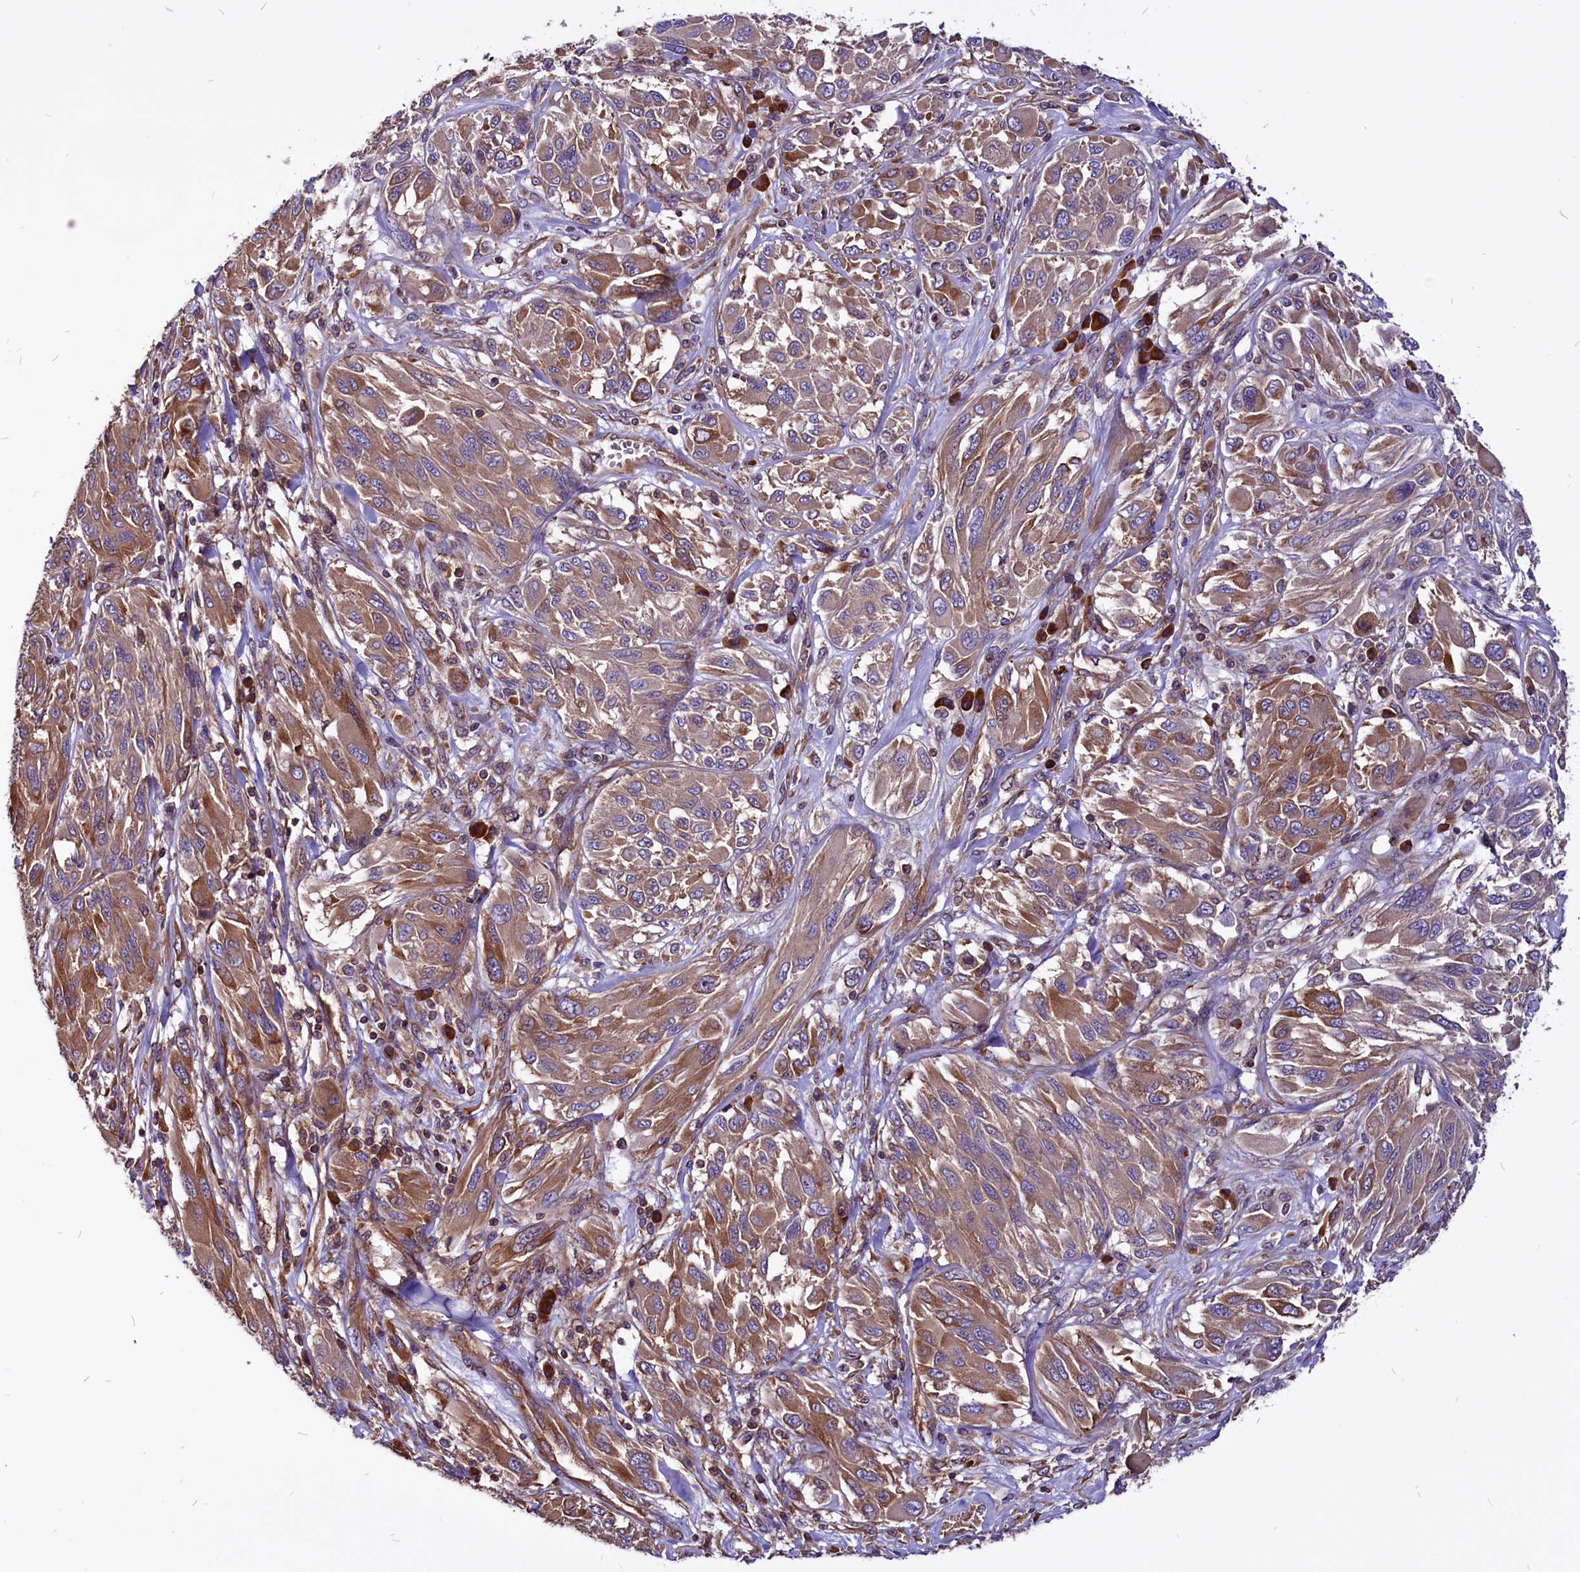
{"staining": {"intensity": "moderate", "quantity": ">75%", "location": "cytoplasmic/membranous"}, "tissue": "melanoma", "cell_type": "Tumor cells", "image_type": "cancer", "snomed": [{"axis": "morphology", "description": "Malignant melanoma, NOS"}, {"axis": "topography", "description": "Skin"}], "caption": "This is an image of IHC staining of malignant melanoma, which shows moderate expression in the cytoplasmic/membranous of tumor cells.", "gene": "EIF3G", "patient": {"sex": "female", "age": 91}}